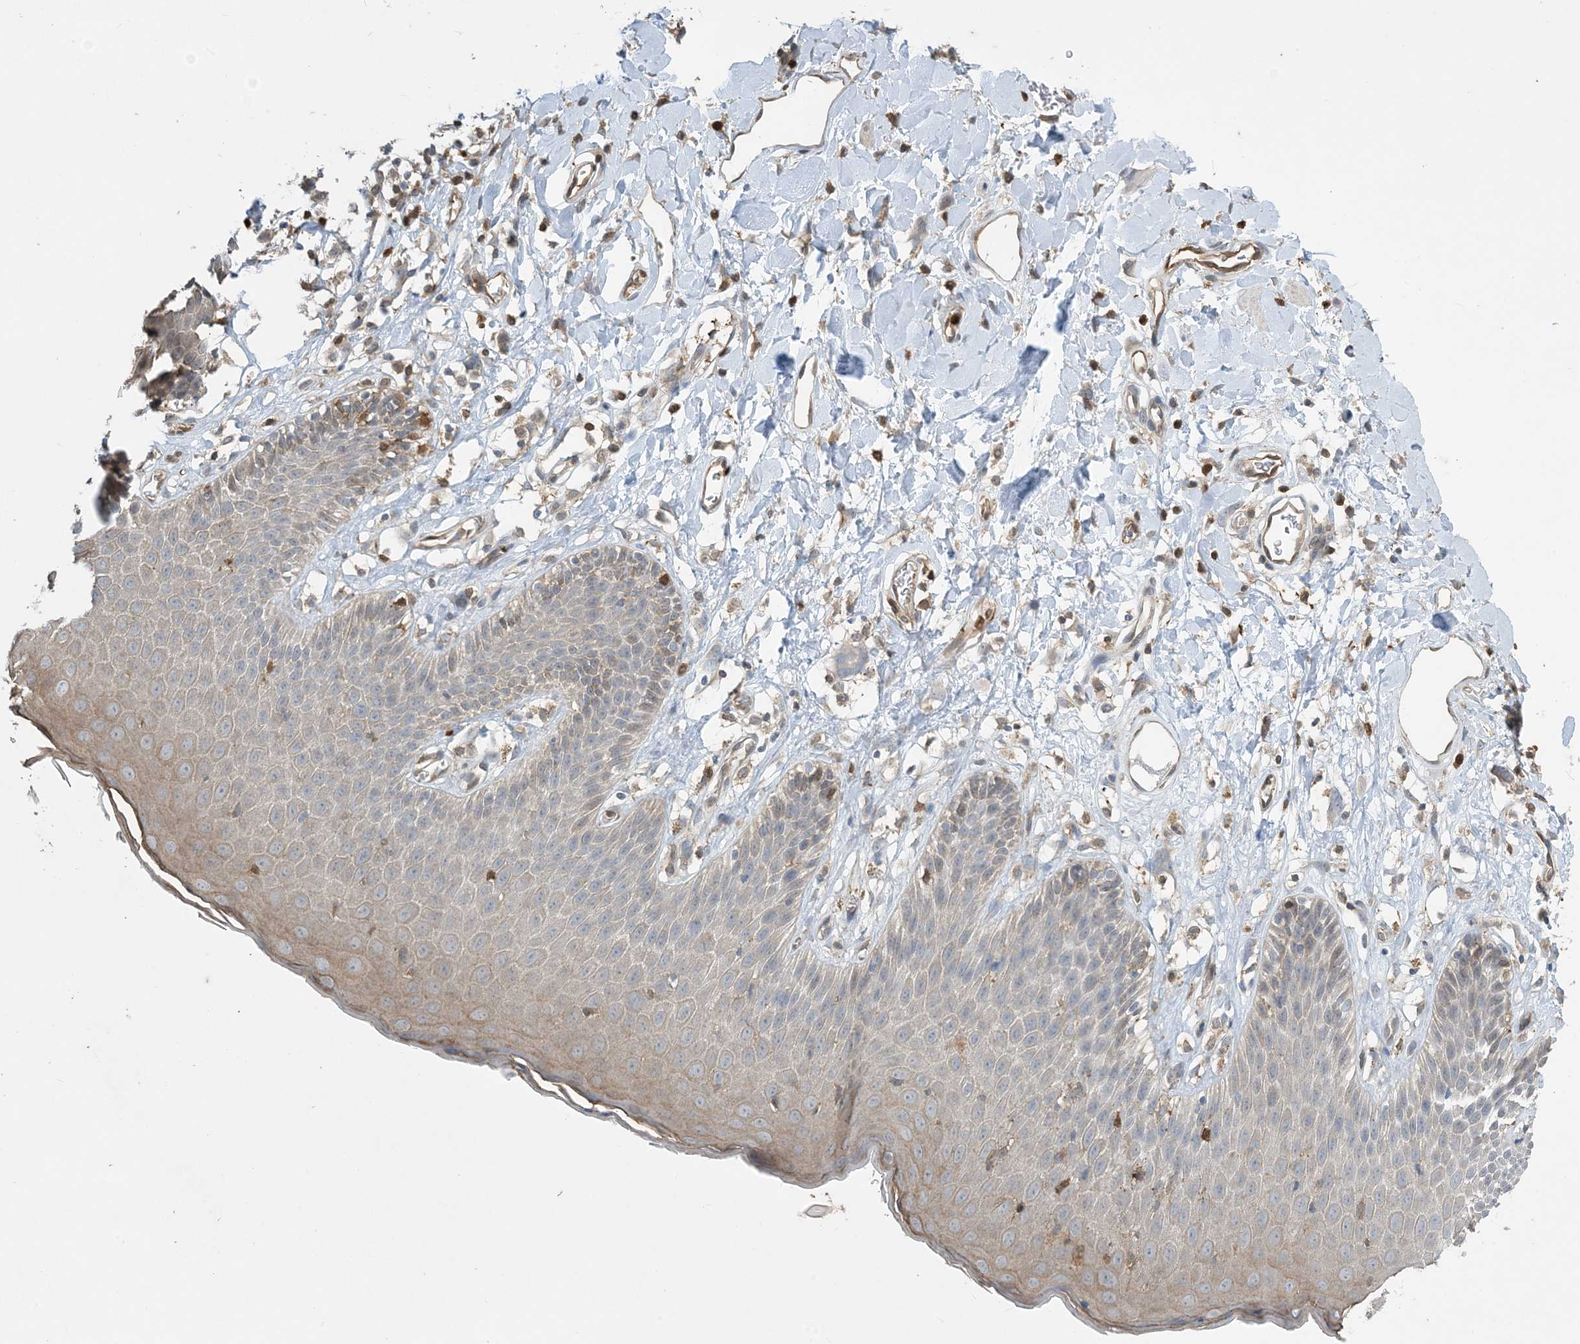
{"staining": {"intensity": "weak", "quantity": "25%-75%", "location": "cytoplasmic/membranous"}, "tissue": "skin", "cell_type": "Epidermal cells", "image_type": "normal", "snomed": [{"axis": "morphology", "description": "Normal tissue, NOS"}, {"axis": "topography", "description": "Vulva"}], "caption": "Weak cytoplasmic/membranous expression for a protein is identified in about 25%-75% of epidermal cells of normal skin using immunohistochemistry (IHC).", "gene": "TMSB4X", "patient": {"sex": "female", "age": 68}}